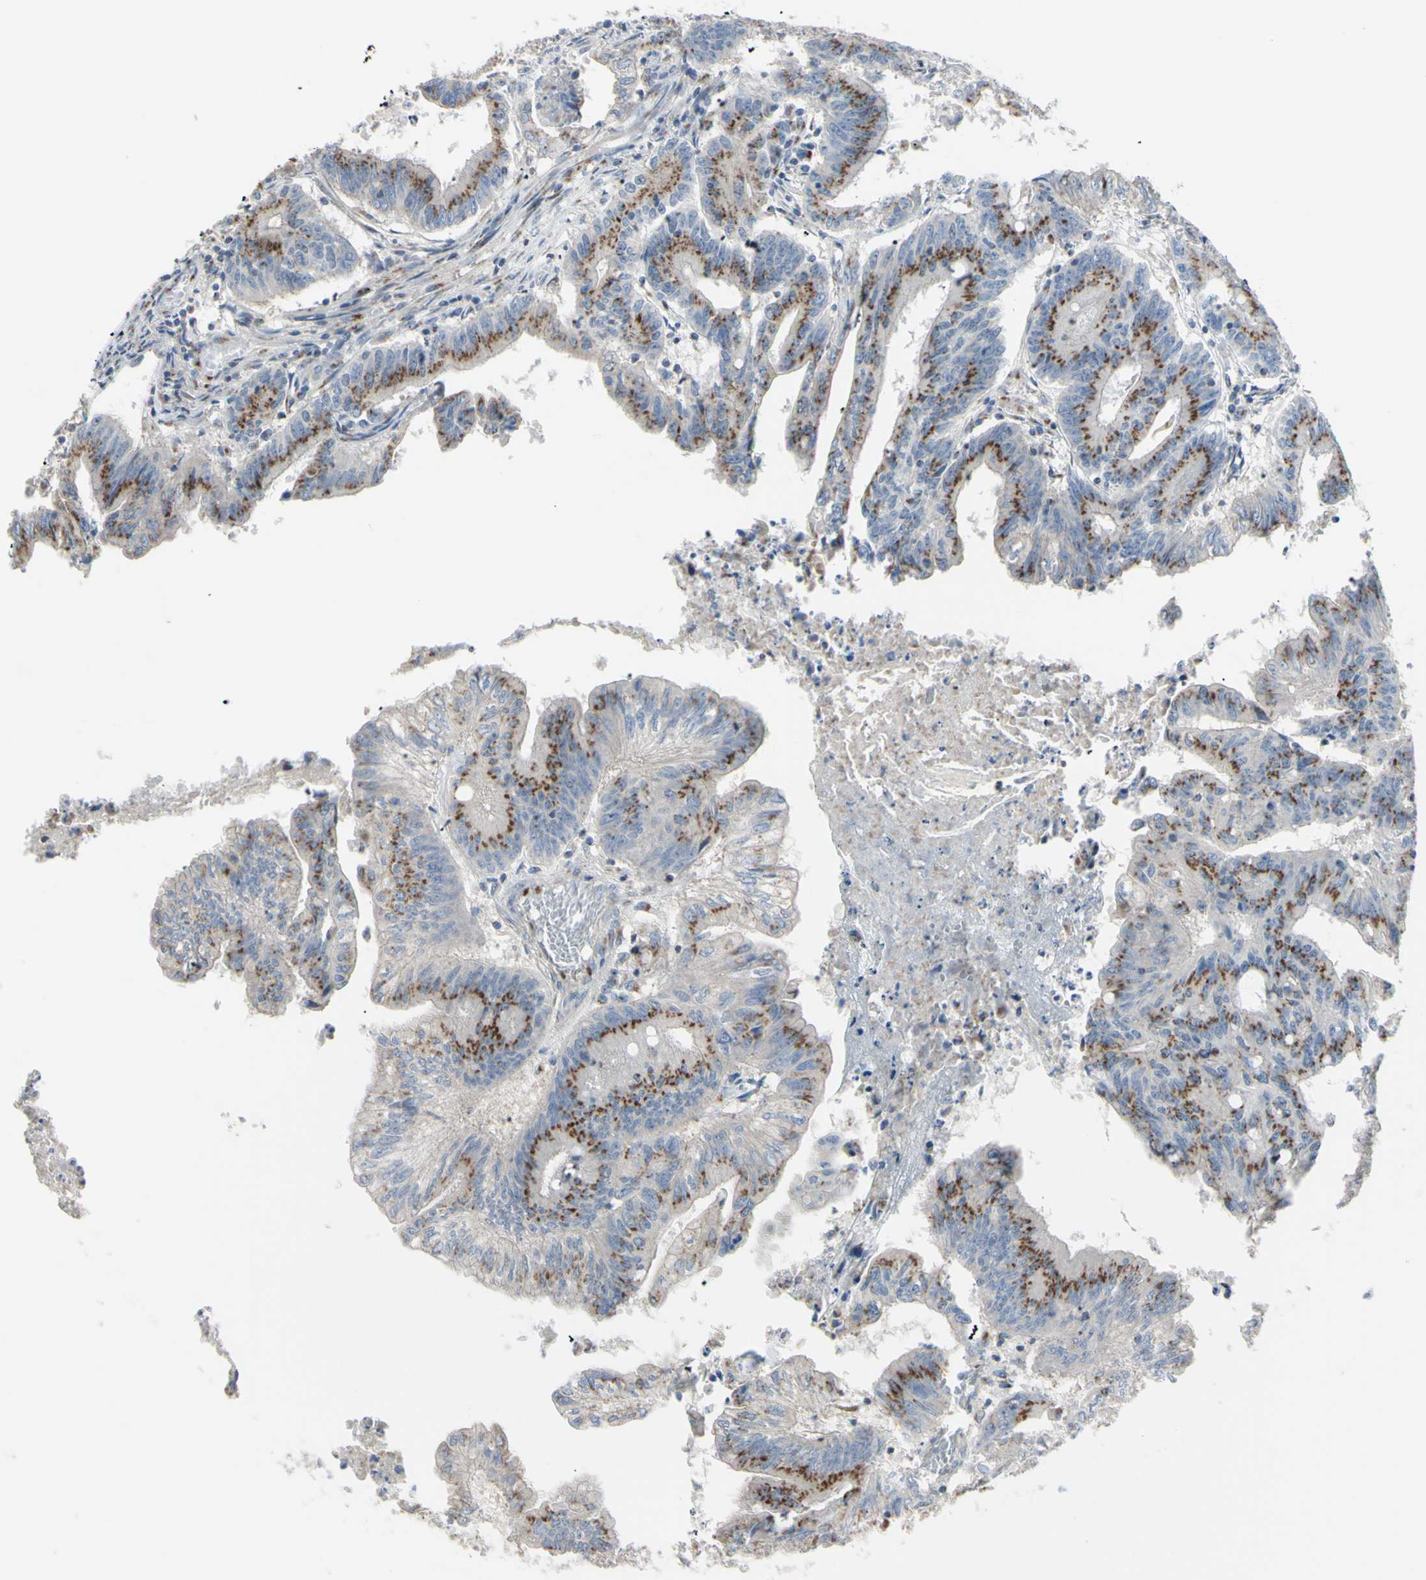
{"staining": {"intensity": "moderate", "quantity": ">75%", "location": "cytoplasmic/membranous"}, "tissue": "colorectal cancer", "cell_type": "Tumor cells", "image_type": "cancer", "snomed": [{"axis": "morphology", "description": "Adenocarcinoma, NOS"}, {"axis": "topography", "description": "Colon"}], "caption": "The photomicrograph shows immunohistochemical staining of adenocarcinoma (colorectal). There is moderate cytoplasmic/membranous staining is seen in approximately >75% of tumor cells.", "gene": "B4GALT3", "patient": {"sex": "male", "age": 45}}